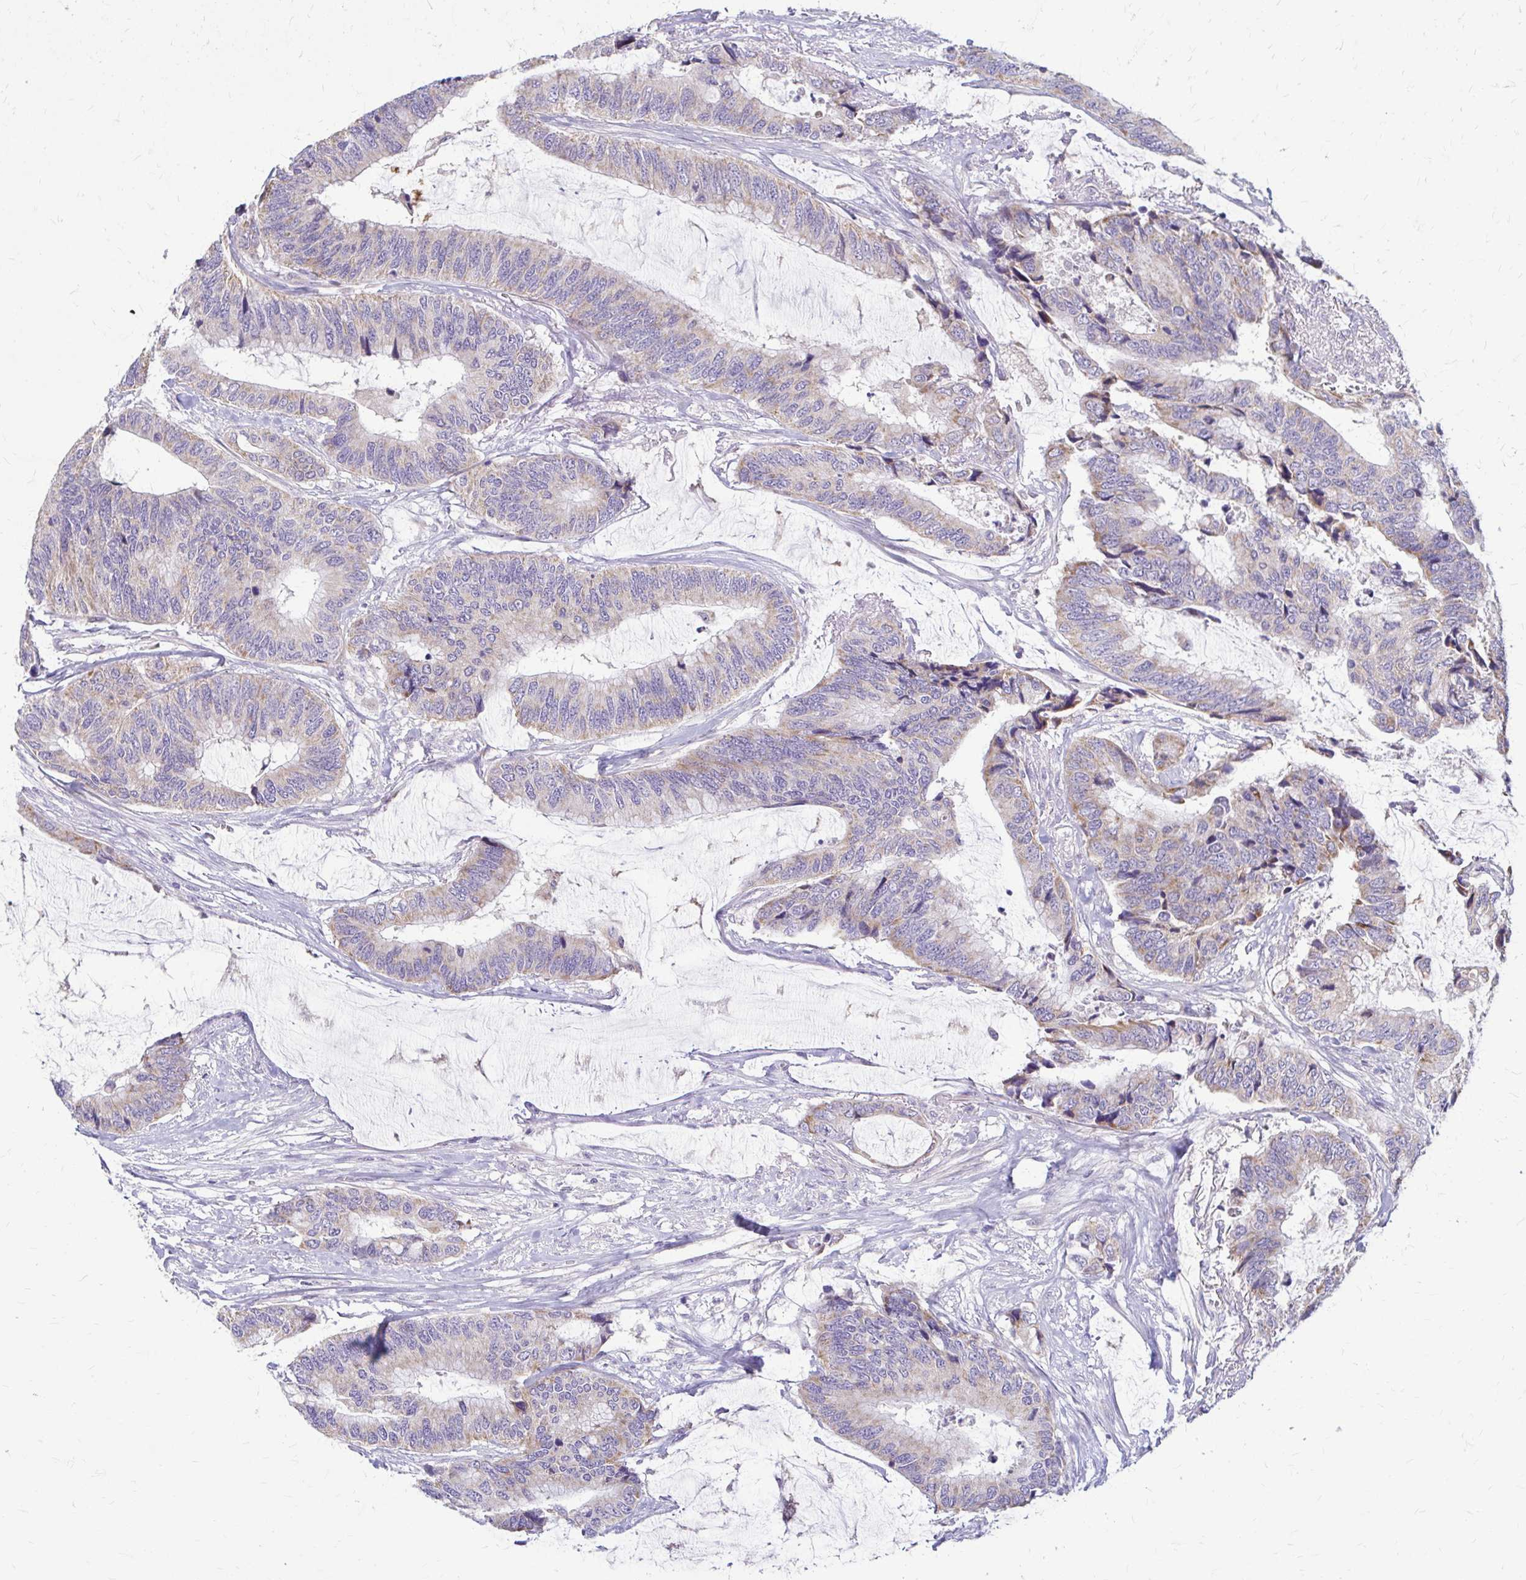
{"staining": {"intensity": "weak", "quantity": "25%-75%", "location": "cytoplasmic/membranous"}, "tissue": "colorectal cancer", "cell_type": "Tumor cells", "image_type": "cancer", "snomed": [{"axis": "morphology", "description": "Adenocarcinoma, NOS"}, {"axis": "topography", "description": "Rectum"}], "caption": "Protein expression analysis of colorectal adenocarcinoma shows weak cytoplasmic/membranous expression in approximately 25%-75% of tumor cells.", "gene": "SAMD13", "patient": {"sex": "female", "age": 59}}